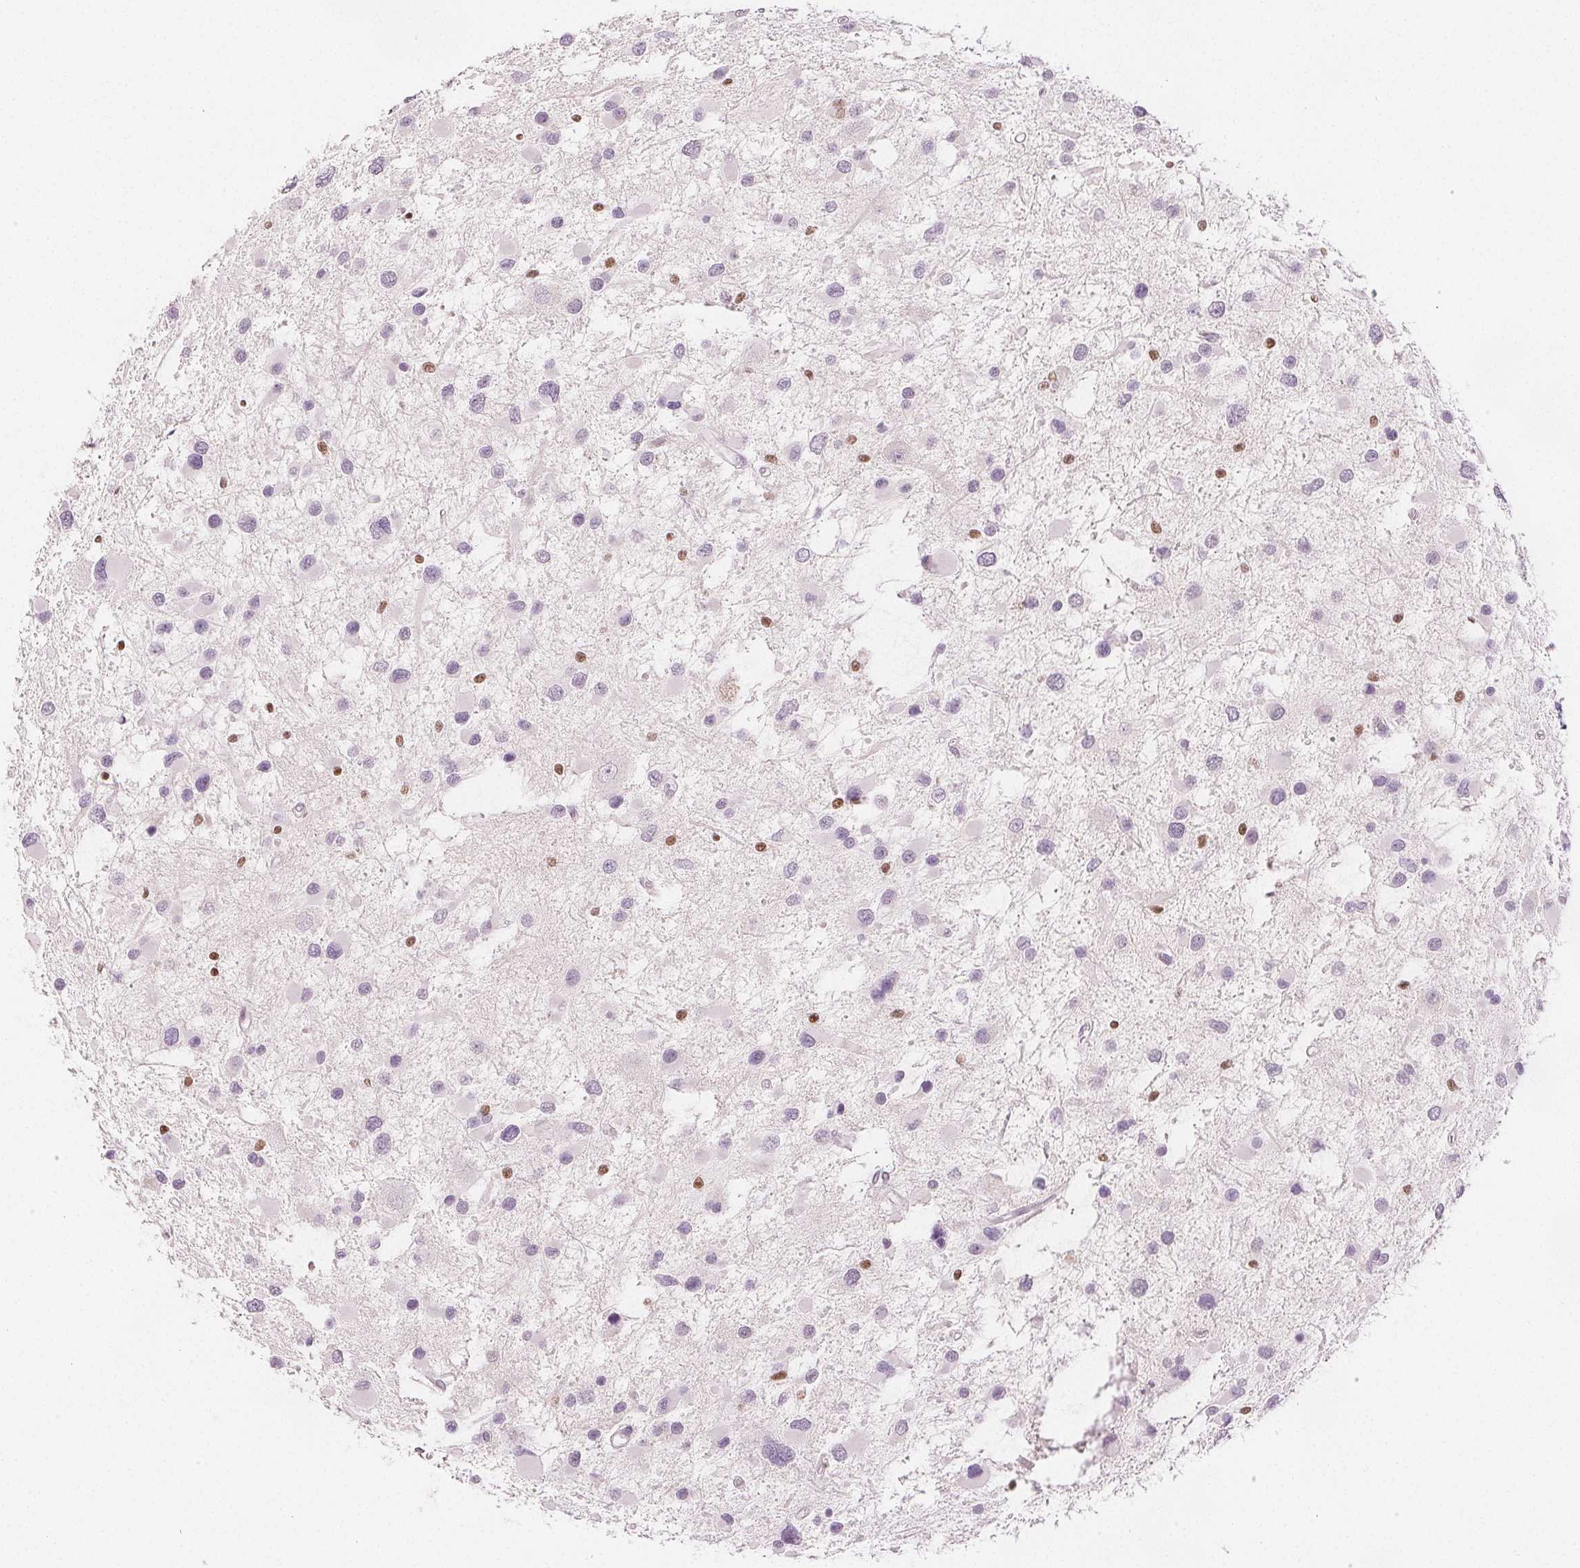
{"staining": {"intensity": "negative", "quantity": "none", "location": "none"}, "tissue": "glioma", "cell_type": "Tumor cells", "image_type": "cancer", "snomed": [{"axis": "morphology", "description": "Glioma, malignant, Low grade"}, {"axis": "topography", "description": "Brain"}], "caption": "Micrograph shows no significant protein staining in tumor cells of glioma.", "gene": "RUNX2", "patient": {"sex": "female", "age": 32}}